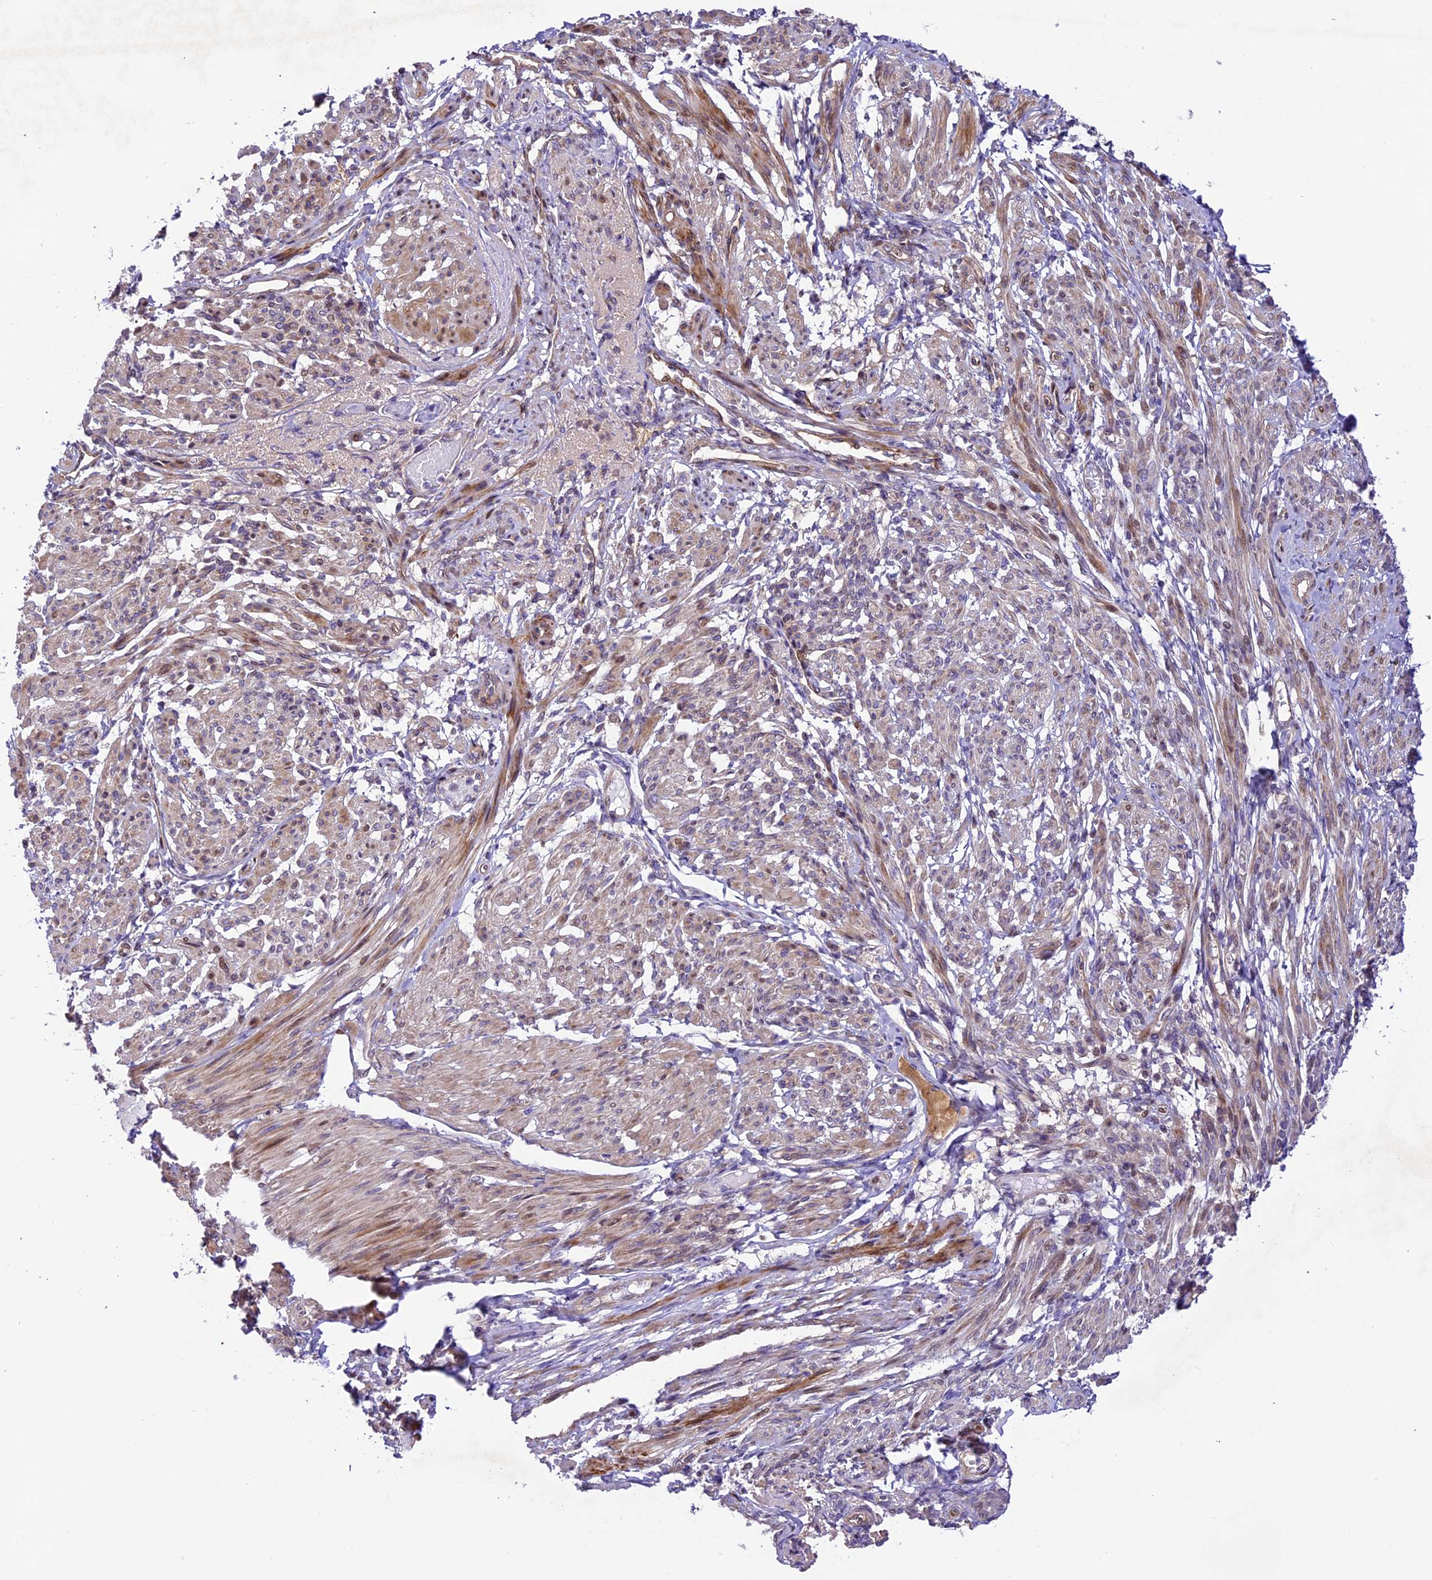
{"staining": {"intensity": "moderate", "quantity": "25%-75%", "location": "cytoplasmic/membranous"}, "tissue": "smooth muscle", "cell_type": "Smooth muscle cells", "image_type": "normal", "snomed": [{"axis": "morphology", "description": "Normal tissue, NOS"}, {"axis": "topography", "description": "Smooth muscle"}], "caption": "Smooth muscle was stained to show a protein in brown. There is medium levels of moderate cytoplasmic/membranous positivity in approximately 25%-75% of smooth muscle cells. (Brightfield microscopy of DAB IHC at high magnification).", "gene": "CCSER1", "patient": {"sex": "female", "age": 39}}